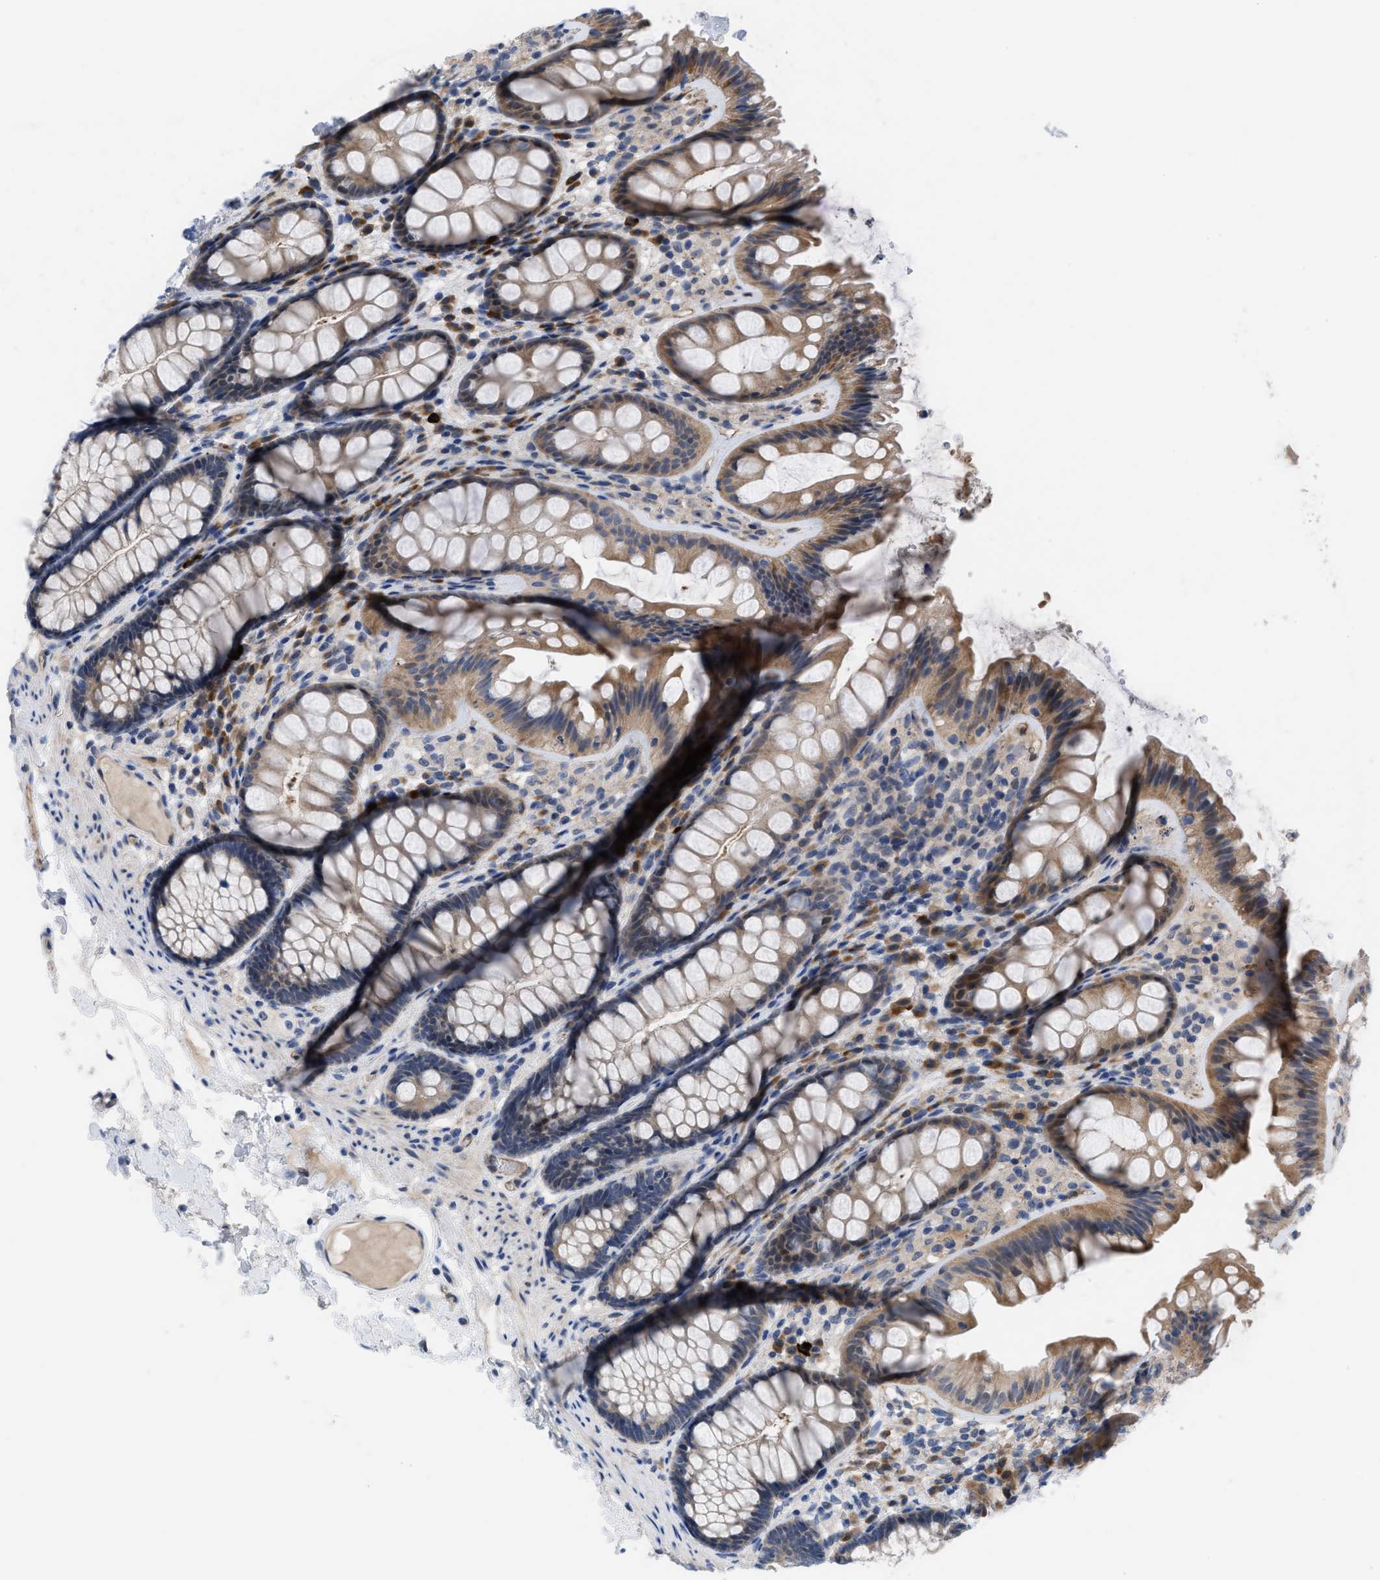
{"staining": {"intensity": "negative", "quantity": "none", "location": "none"}, "tissue": "colon", "cell_type": "Endothelial cells", "image_type": "normal", "snomed": [{"axis": "morphology", "description": "Normal tissue, NOS"}, {"axis": "topography", "description": "Colon"}], "caption": "Protein analysis of normal colon reveals no significant staining in endothelial cells. (Immunohistochemistry, brightfield microscopy, high magnification).", "gene": "IL17RE", "patient": {"sex": "female", "age": 56}}